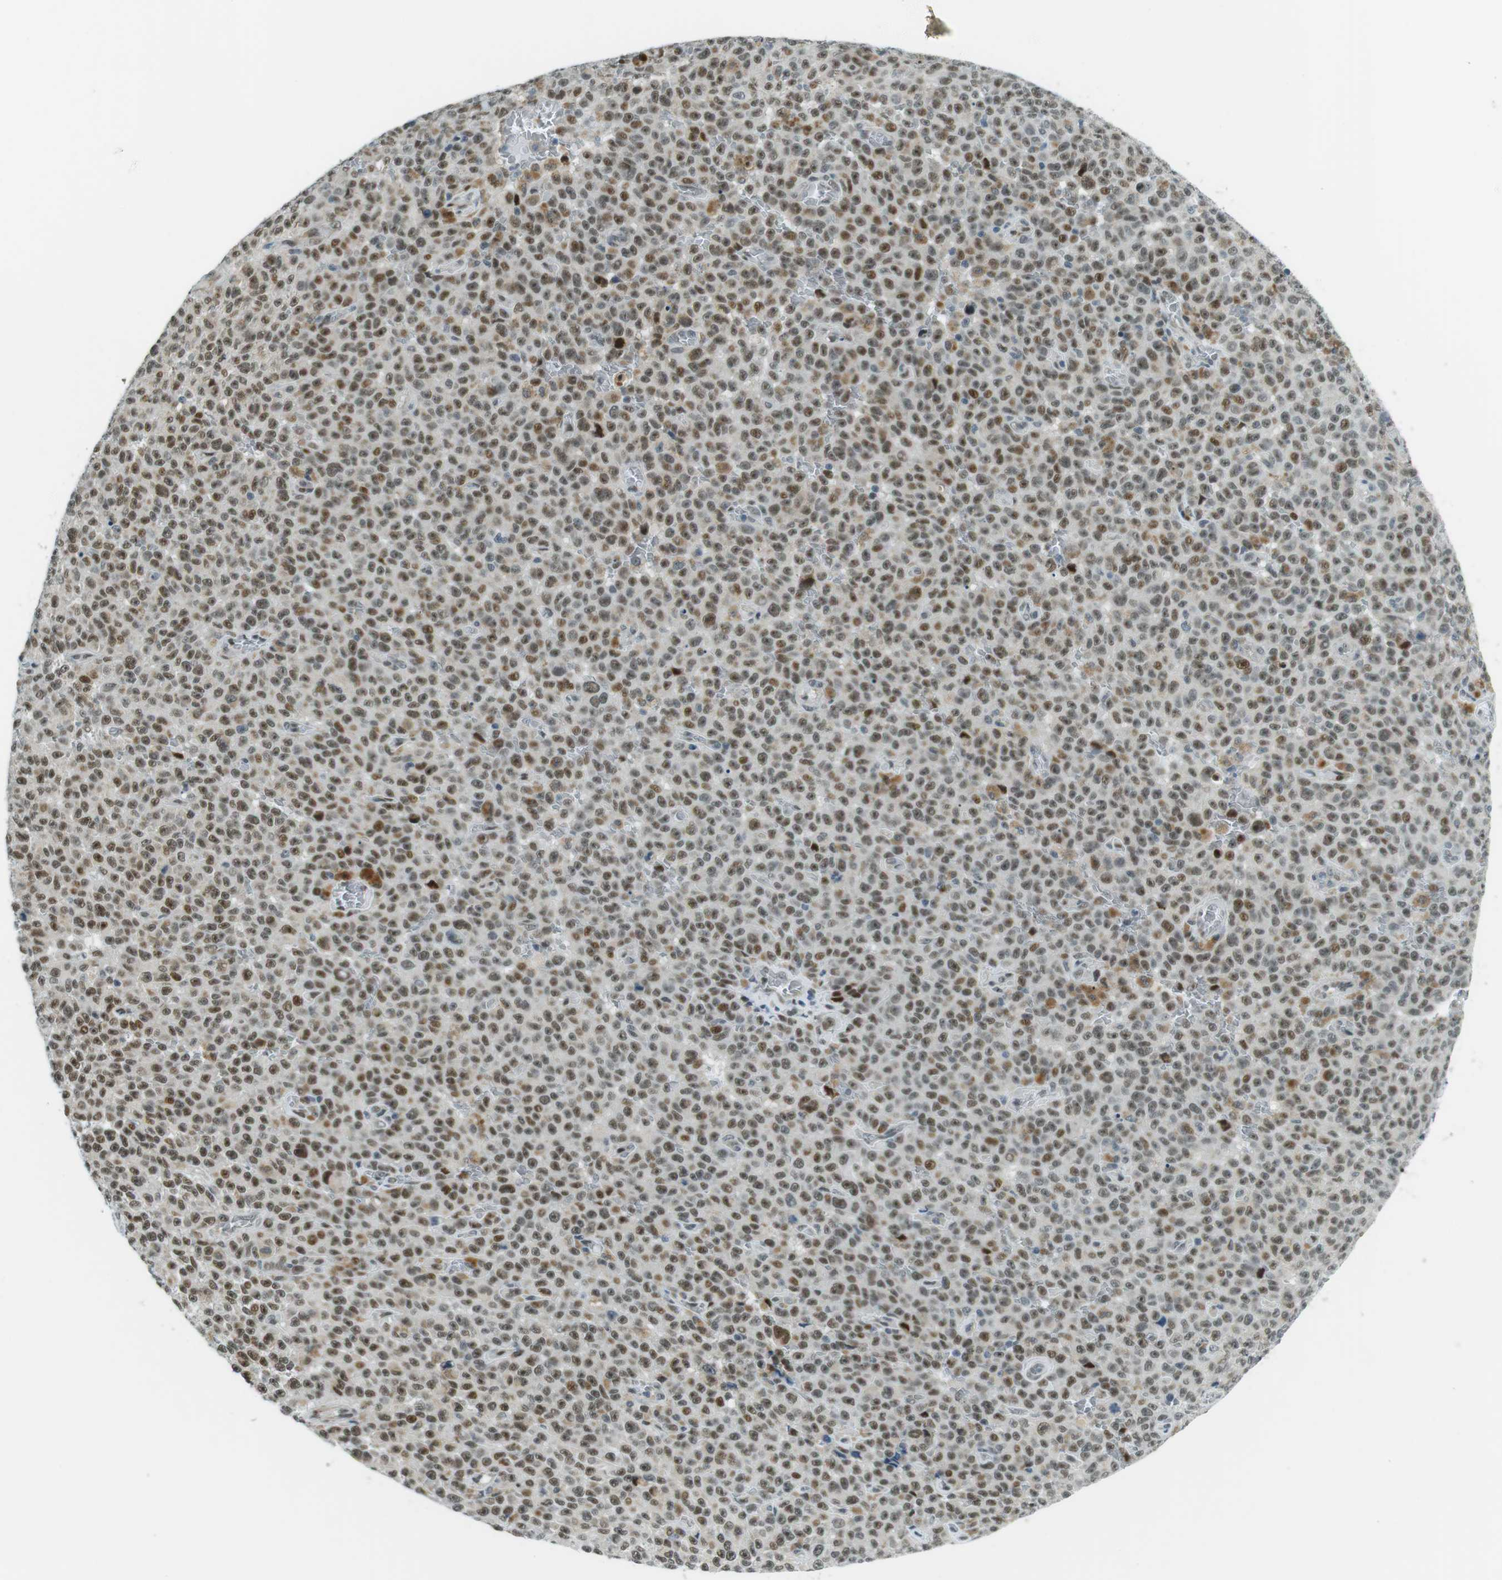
{"staining": {"intensity": "moderate", "quantity": ">75%", "location": "nuclear"}, "tissue": "melanoma", "cell_type": "Tumor cells", "image_type": "cancer", "snomed": [{"axis": "morphology", "description": "Malignant melanoma, NOS"}, {"axis": "topography", "description": "Skin"}], "caption": "The photomicrograph exhibits a brown stain indicating the presence of a protein in the nuclear of tumor cells in melanoma.", "gene": "PJA1", "patient": {"sex": "female", "age": 82}}